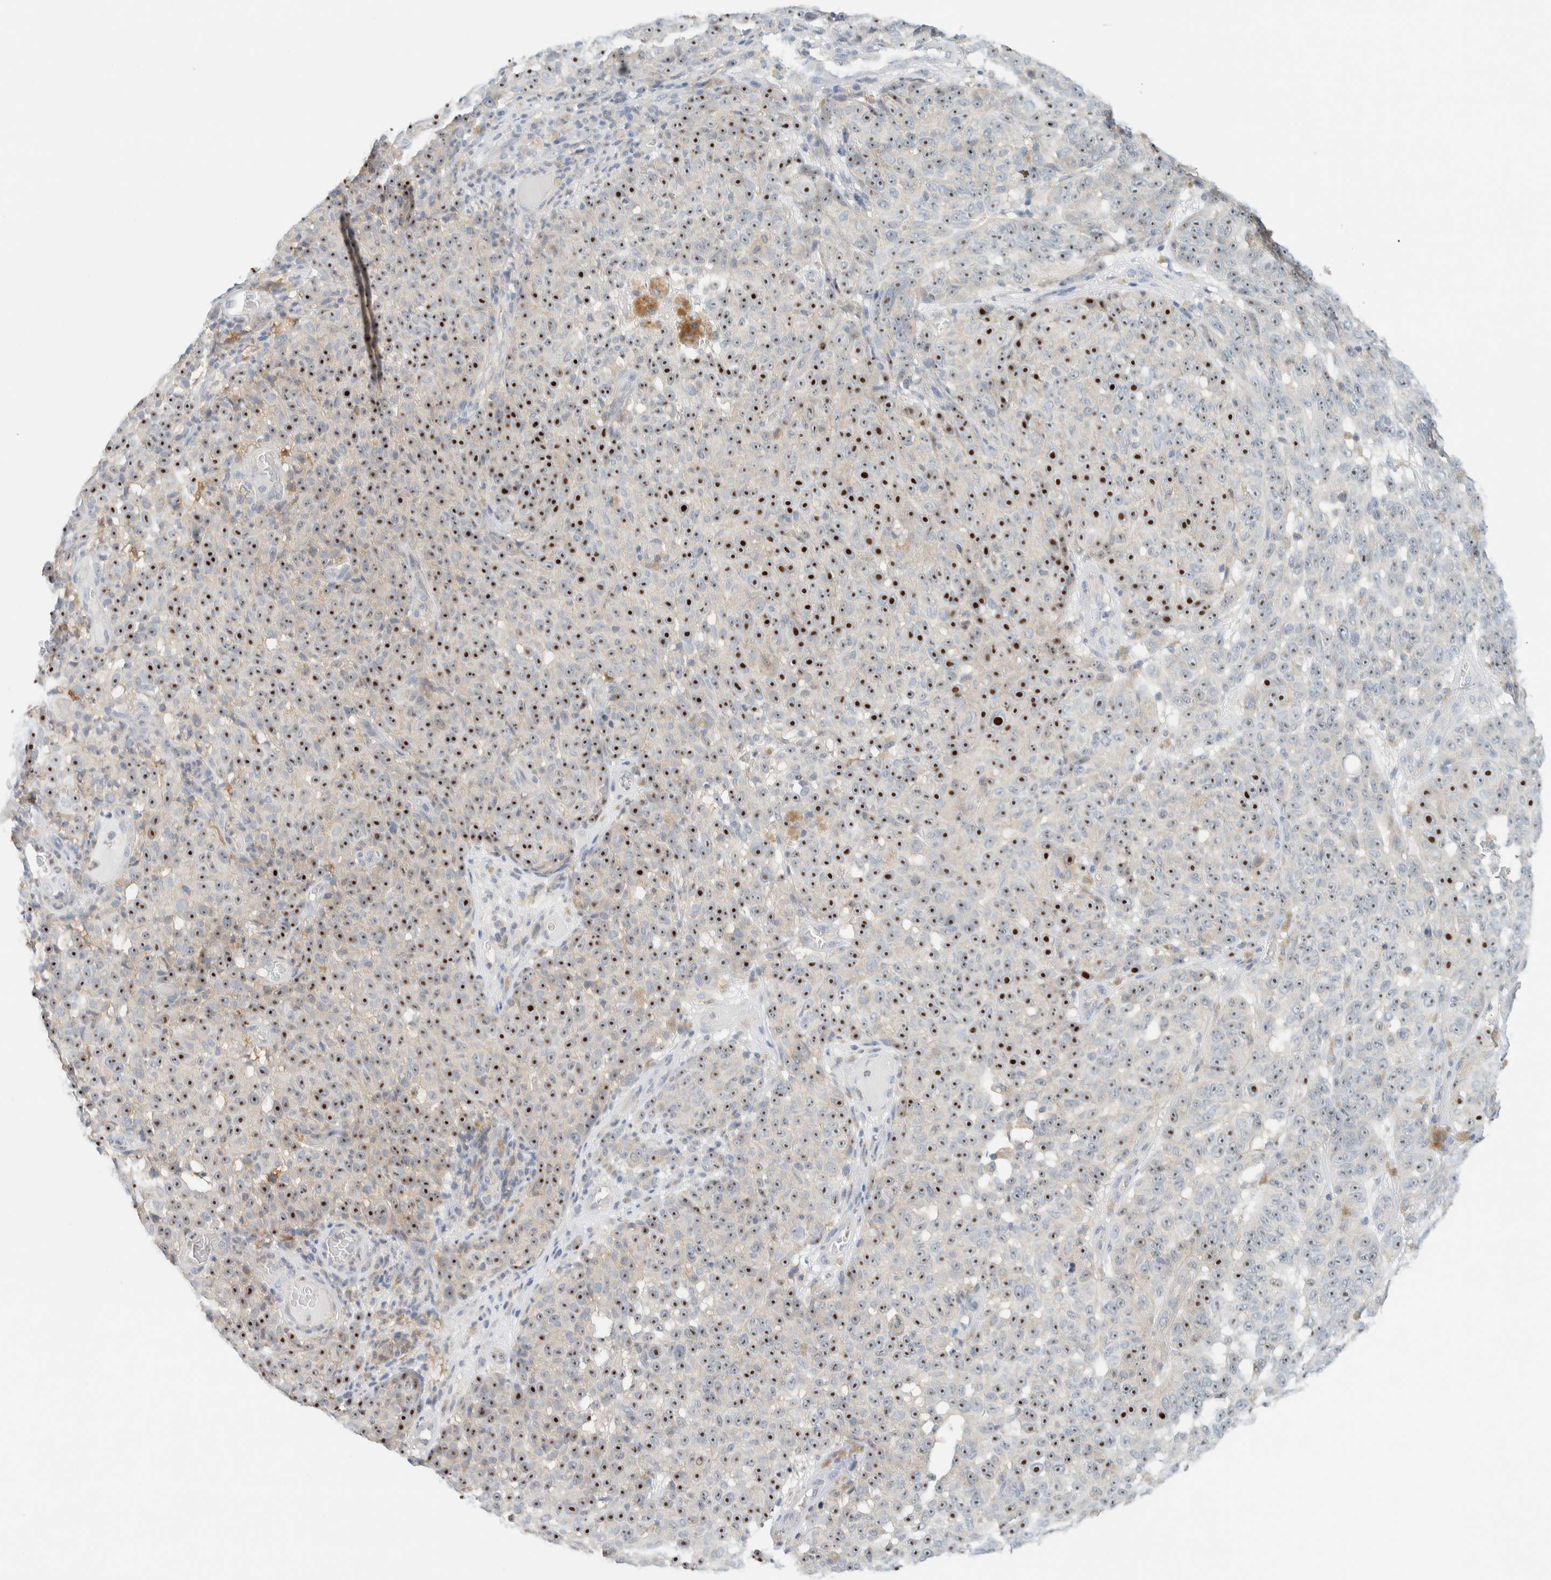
{"staining": {"intensity": "strong", "quantity": ">75%", "location": "nuclear"}, "tissue": "melanoma", "cell_type": "Tumor cells", "image_type": "cancer", "snomed": [{"axis": "morphology", "description": "Malignant melanoma, NOS"}, {"axis": "topography", "description": "Skin"}], "caption": "A high amount of strong nuclear staining is identified in about >75% of tumor cells in malignant melanoma tissue. The staining is performed using DAB brown chromogen to label protein expression. The nuclei are counter-stained blue using hematoxylin.", "gene": "NDE1", "patient": {"sex": "female", "age": 82}}